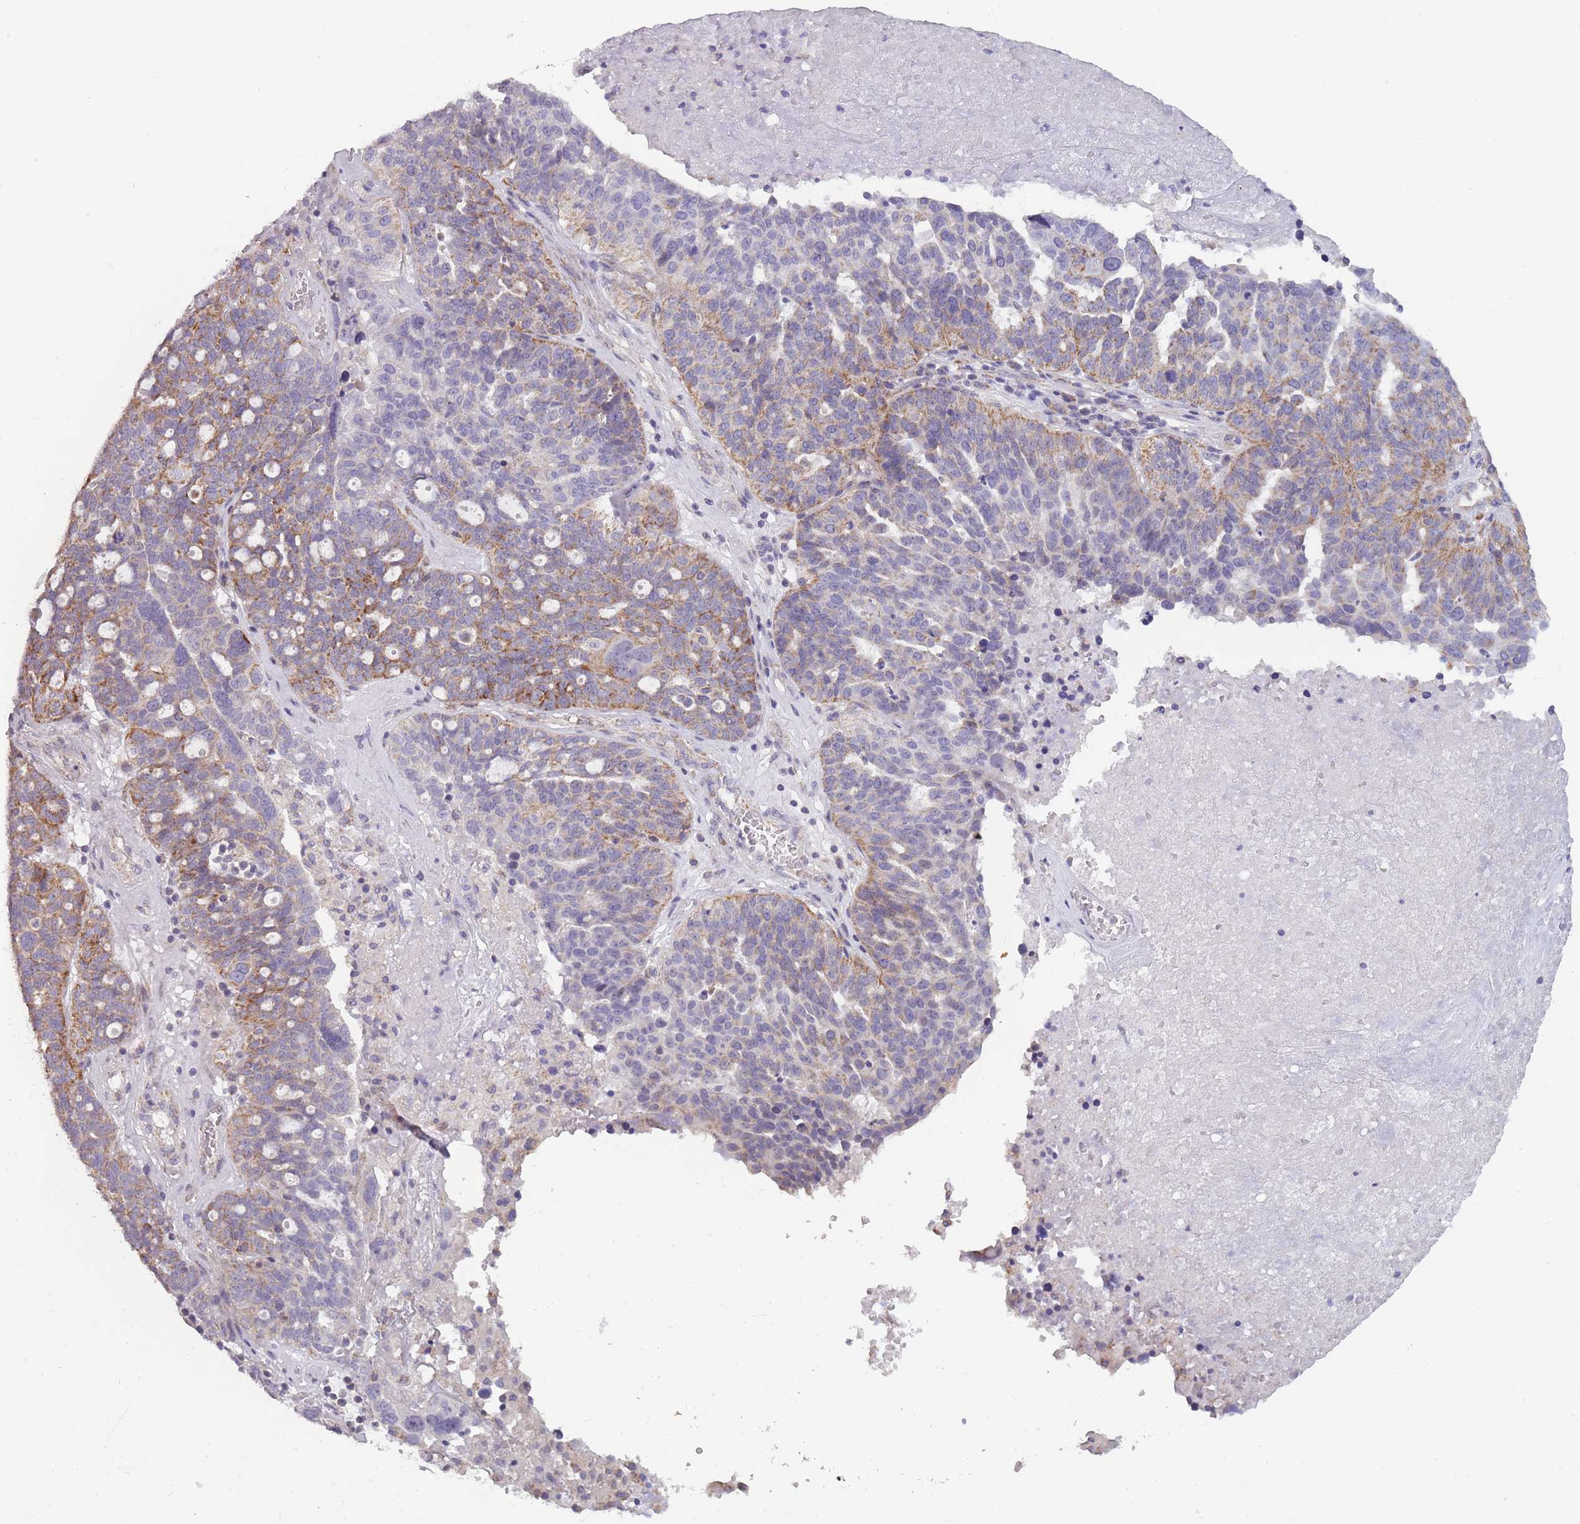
{"staining": {"intensity": "moderate", "quantity": ">75%", "location": "cytoplasmic/membranous"}, "tissue": "ovarian cancer", "cell_type": "Tumor cells", "image_type": "cancer", "snomed": [{"axis": "morphology", "description": "Cystadenocarcinoma, serous, NOS"}, {"axis": "topography", "description": "Ovary"}], "caption": "Tumor cells demonstrate medium levels of moderate cytoplasmic/membranous expression in approximately >75% of cells in human serous cystadenocarcinoma (ovarian). The staining was performed using DAB, with brown indicating positive protein expression. Nuclei are stained blue with hematoxylin.", "gene": "MRPS18C", "patient": {"sex": "female", "age": 59}}